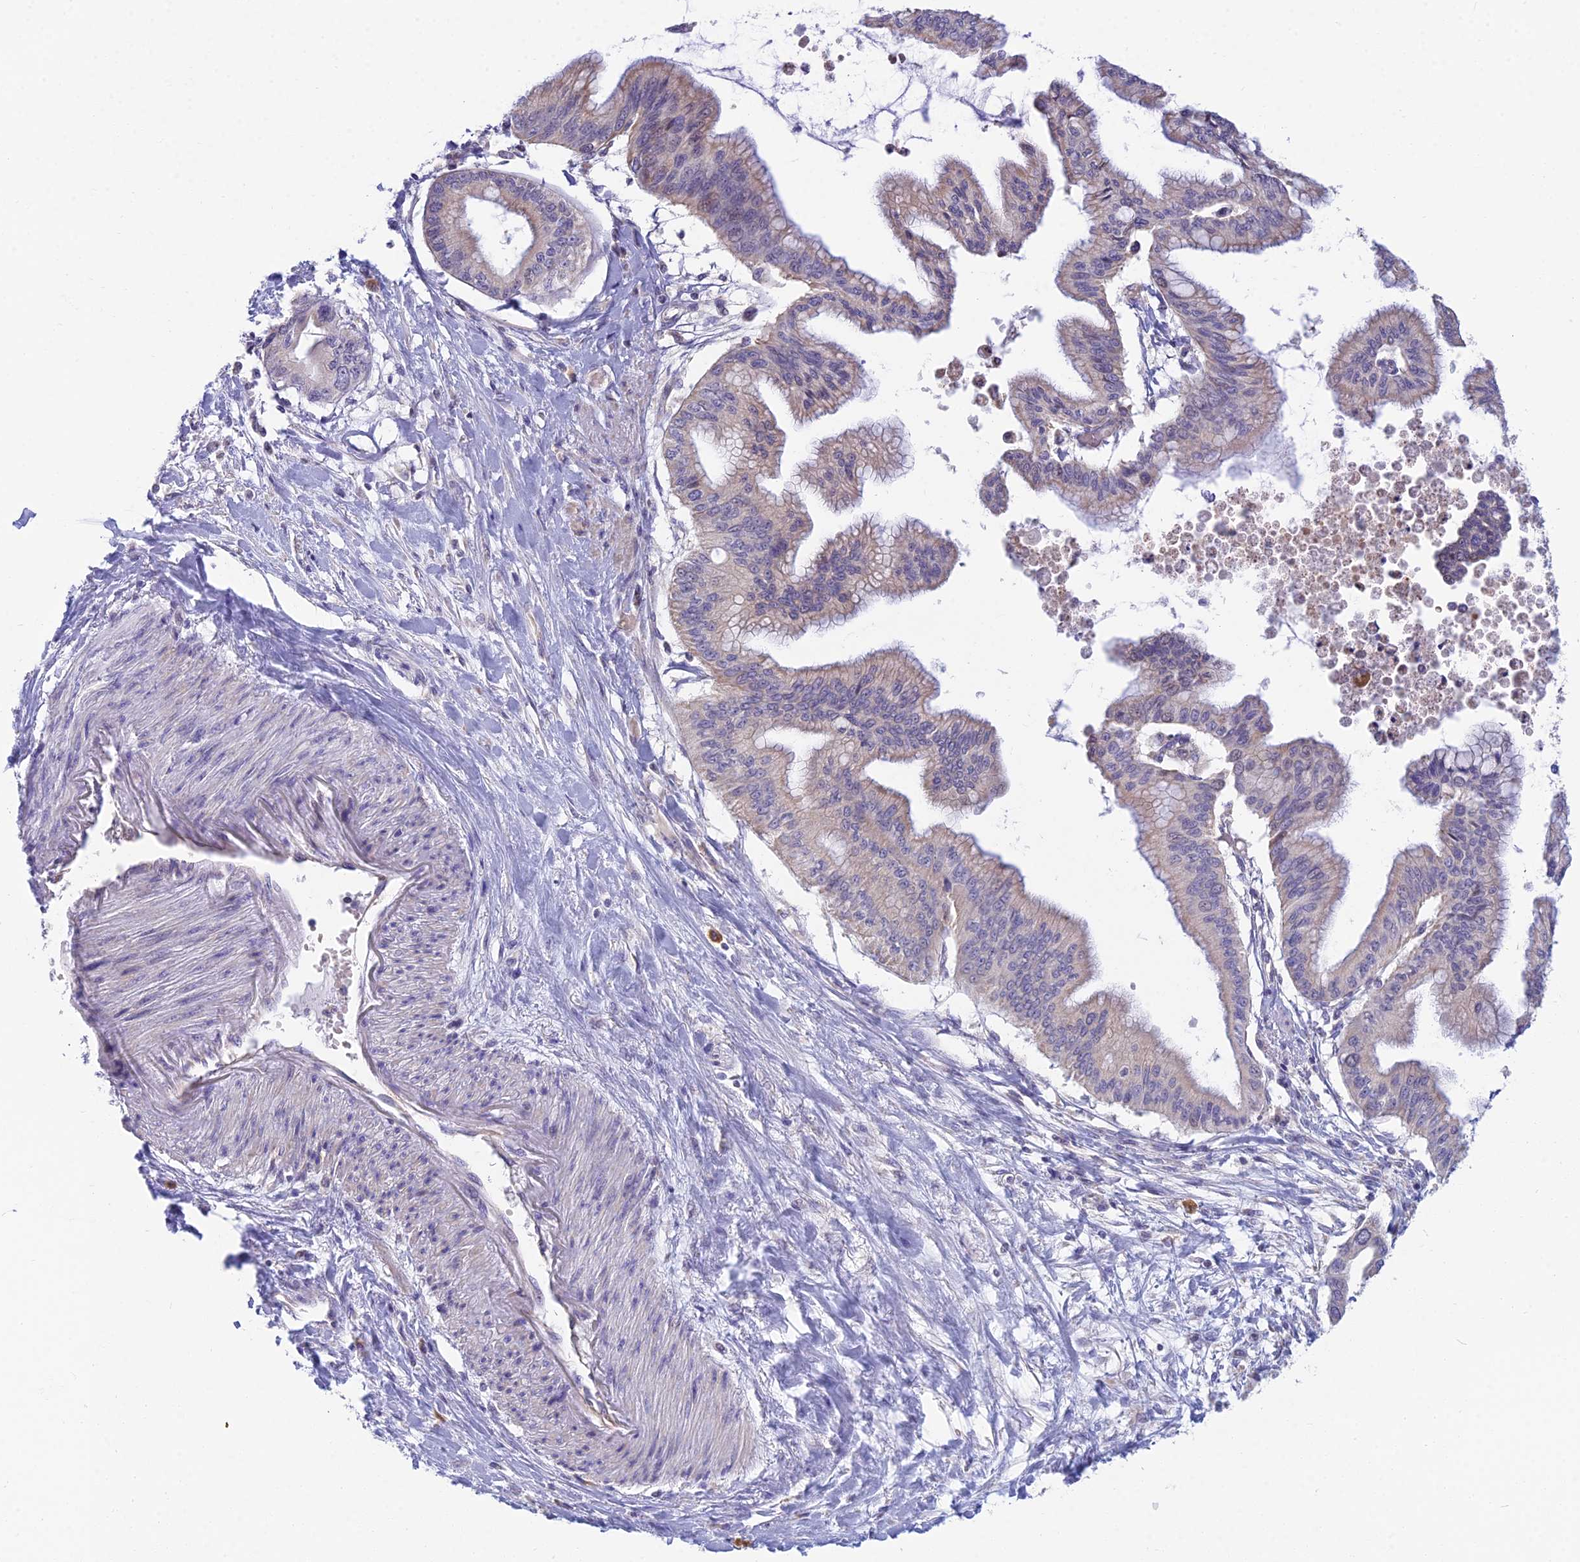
{"staining": {"intensity": "weak", "quantity": "<25%", "location": "cytoplasmic/membranous"}, "tissue": "pancreatic cancer", "cell_type": "Tumor cells", "image_type": "cancer", "snomed": [{"axis": "morphology", "description": "Adenocarcinoma, NOS"}, {"axis": "topography", "description": "Pancreas"}], "caption": "Protein analysis of pancreatic cancer shows no significant expression in tumor cells. (Immunohistochemistry, brightfield microscopy, high magnification).", "gene": "CFAP206", "patient": {"sex": "male", "age": 46}}